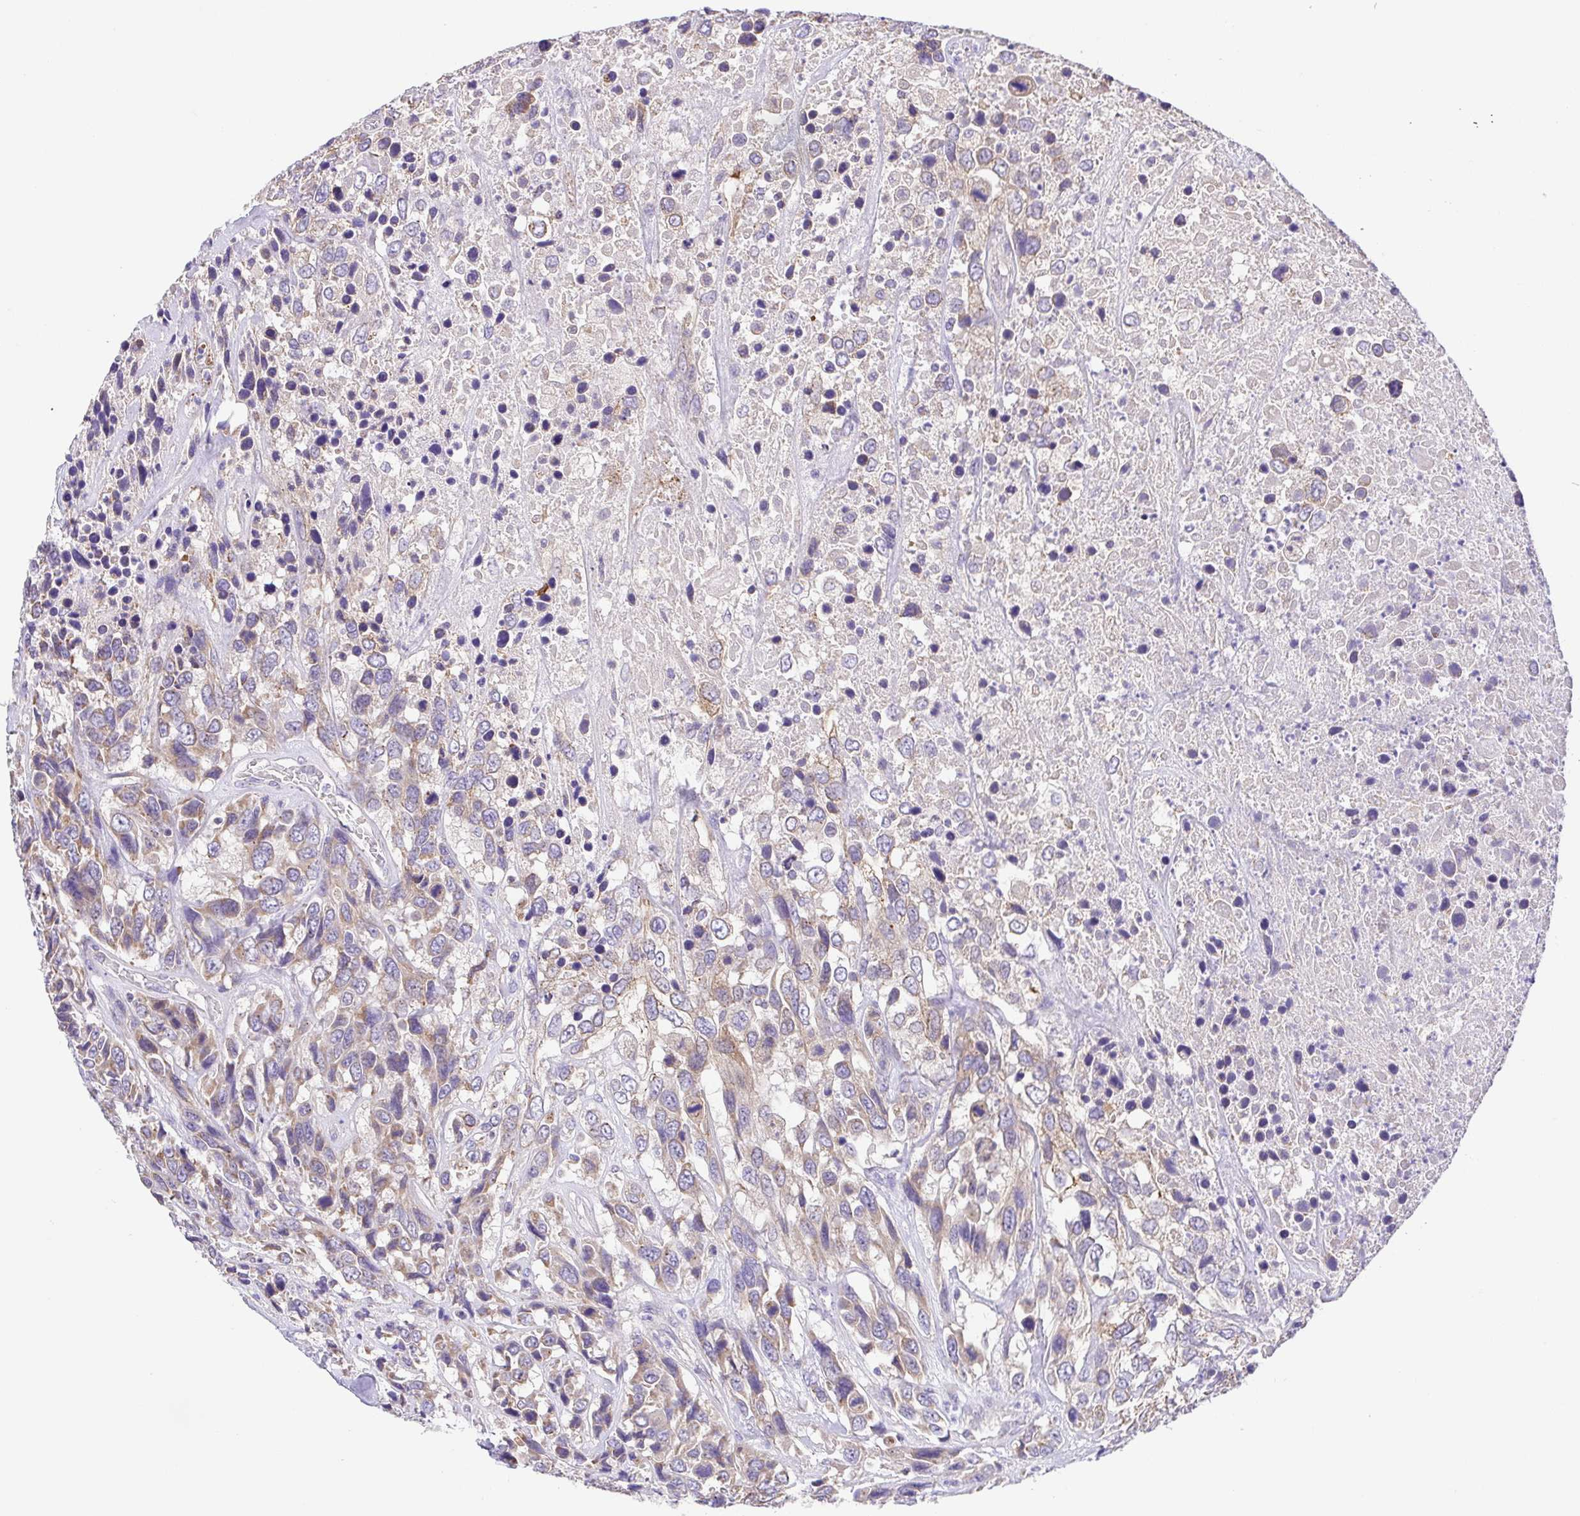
{"staining": {"intensity": "weak", "quantity": "<25%", "location": "cytoplasmic/membranous"}, "tissue": "urothelial cancer", "cell_type": "Tumor cells", "image_type": "cancer", "snomed": [{"axis": "morphology", "description": "Urothelial carcinoma, High grade"}, {"axis": "topography", "description": "Urinary bladder"}], "caption": "Urothelial cancer was stained to show a protein in brown. There is no significant staining in tumor cells.", "gene": "SLC13A1", "patient": {"sex": "female", "age": 70}}